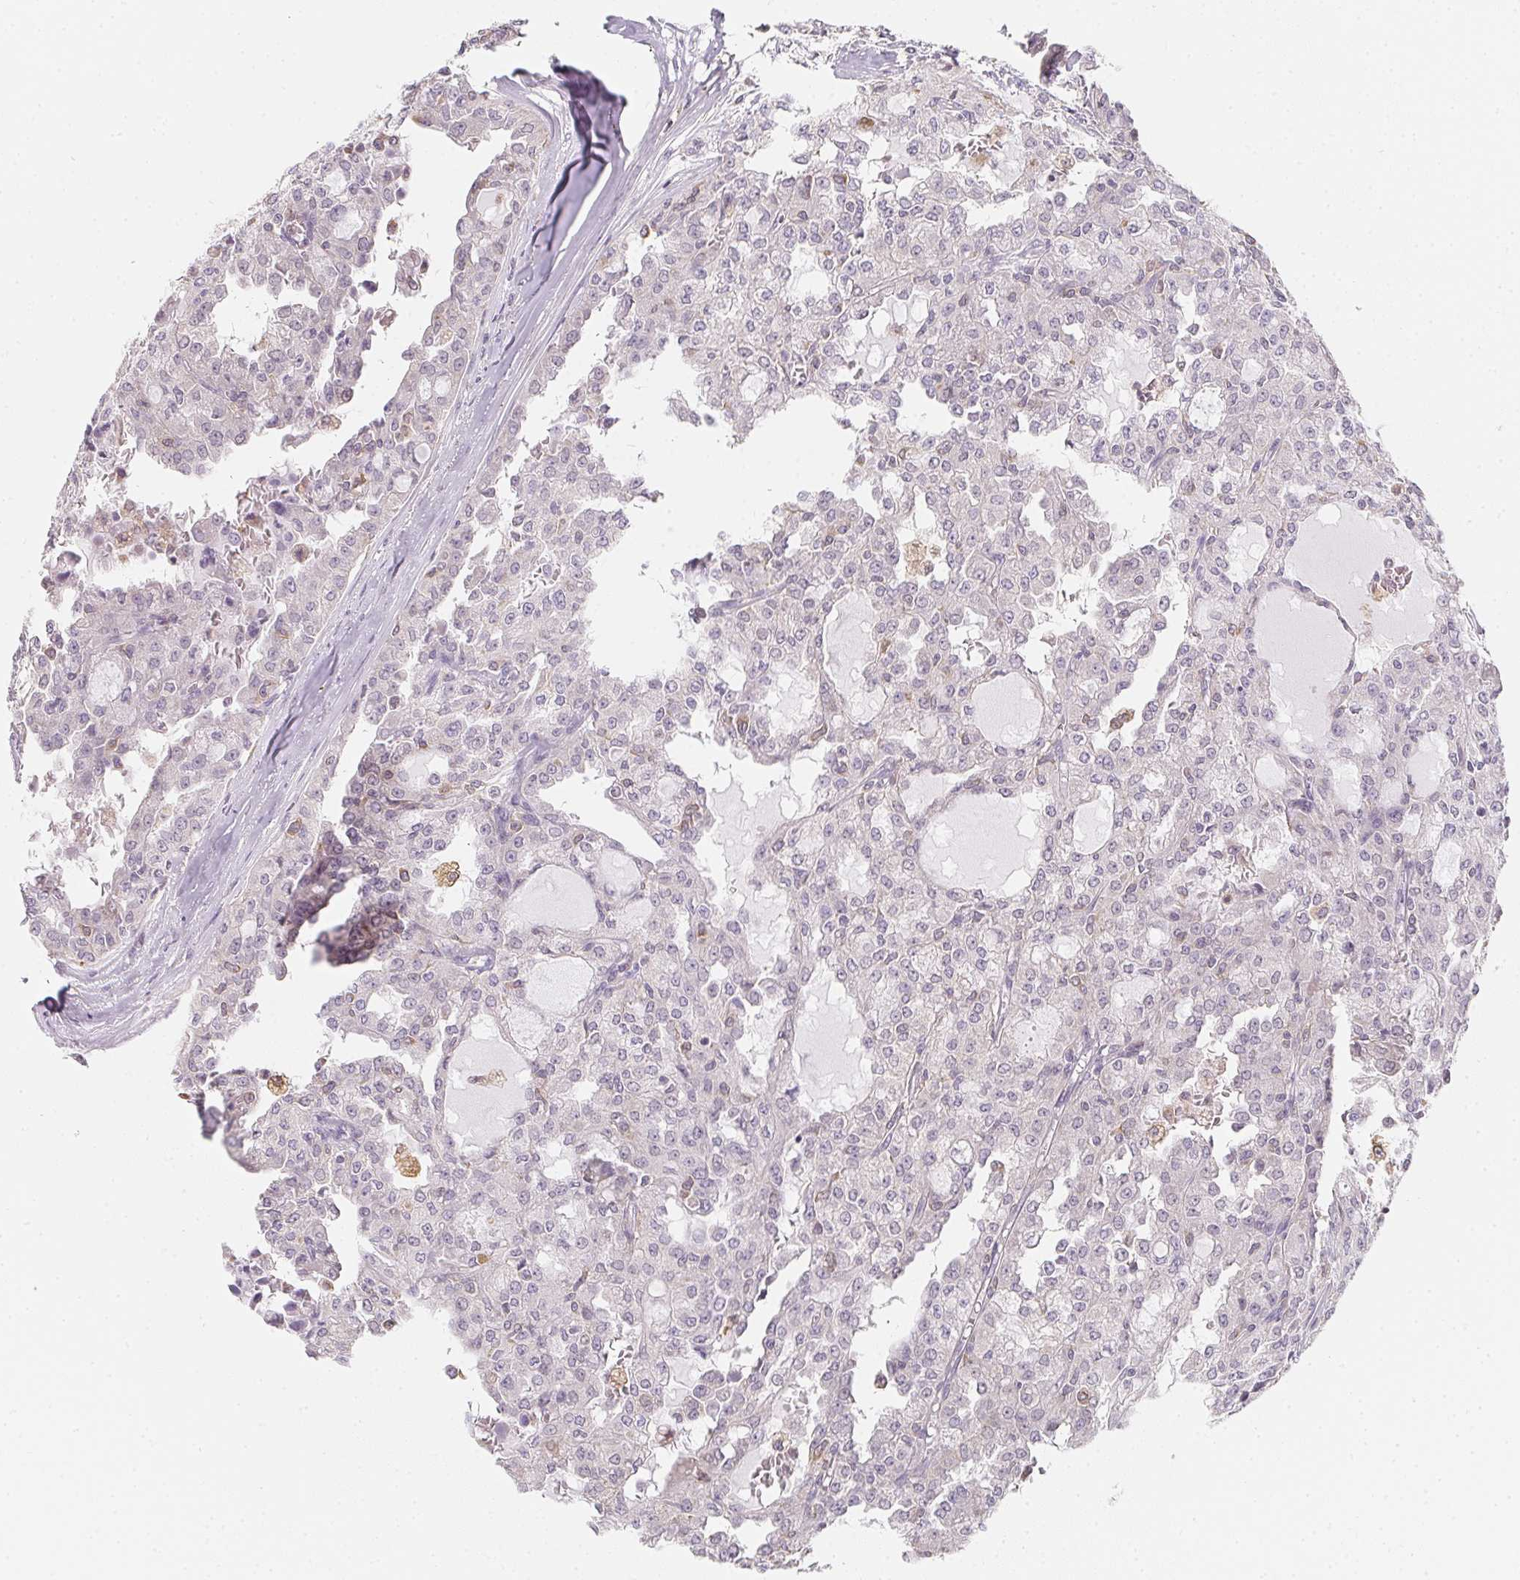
{"staining": {"intensity": "negative", "quantity": "none", "location": "none"}, "tissue": "head and neck cancer", "cell_type": "Tumor cells", "image_type": "cancer", "snomed": [{"axis": "morphology", "description": "Adenocarcinoma, NOS"}, {"axis": "topography", "description": "Head-Neck"}], "caption": "This is an immunohistochemistry histopathology image of human head and neck cancer (adenocarcinoma). There is no staining in tumor cells.", "gene": "SOAT1", "patient": {"sex": "male", "age": 64}}